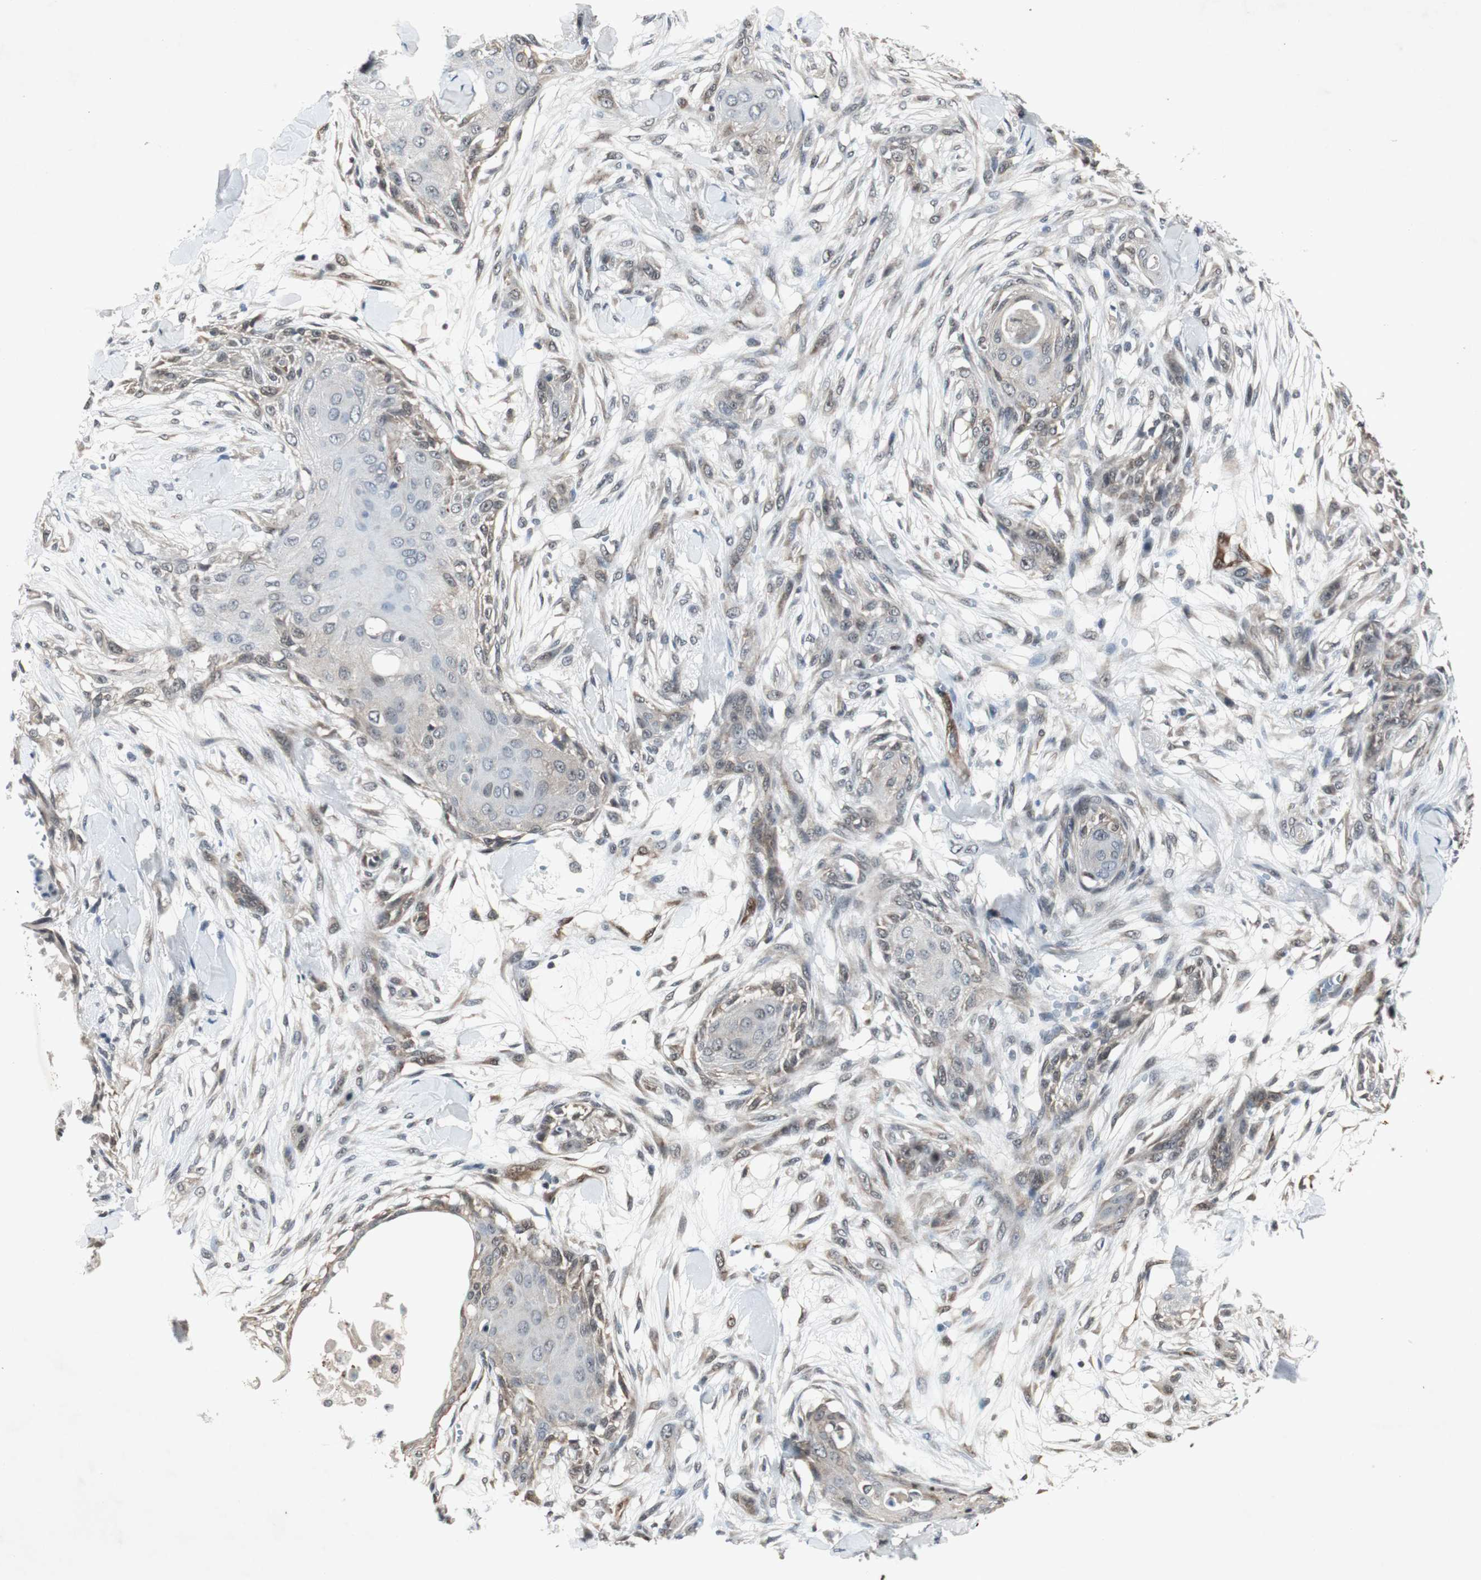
{"staining": {"intensity": "negative", "quantity": "none", "location": "none"}, "tissue": "skin cancer", "cell_type": "Tumor cells", "image_type": "cancer", "snomed": [{"axis": "morphology", "description": "Squamous cell carcinoma, NOS"}, {"axis": "topography", "description": "Skin"}], "caption": "This is an immunohistochemistry (IHC) image of human skin squamous cell carcinoma. There is no expression in tumor cells.", "gene": "SMAD1", "patient": {"sex": "female", "age": 59}}